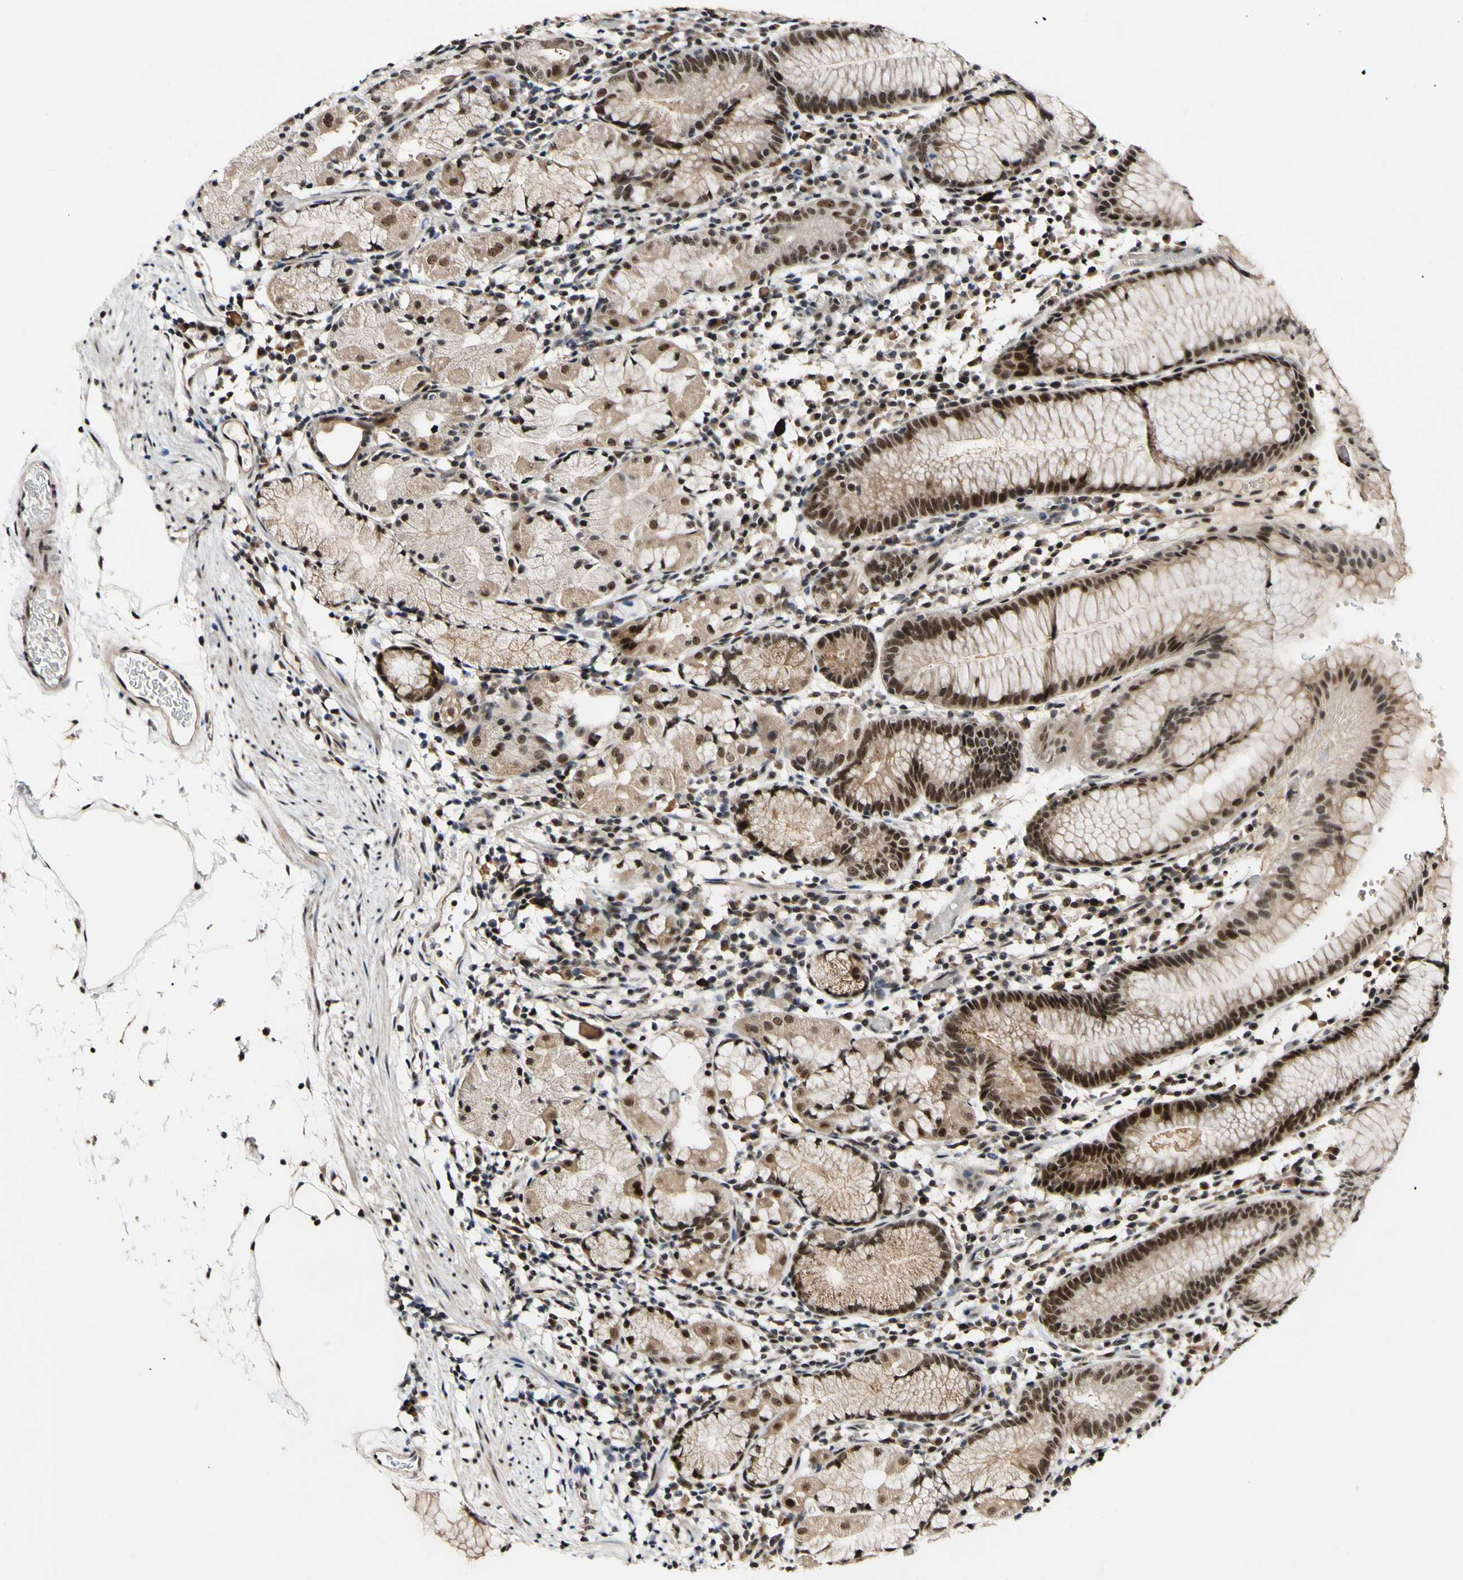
{"staining": {"intensity": "moderate", "quantity": ">75%", "location": "cytoplasmic/membranous,nuclear"}, "tissue": "stomach", "cell_type": "Glandular cells", "image_type": "normal", "snomed": [{"axis": "morphology", "description": "Normal tissue, NOS"}, {"axis": "topography", "description": "Stomach"}, {"axis": "topography", "description": "Stomach, lower"}], "caption": "Stomach stained with IHC exhibits moderate cytoplasmic/membranous,nuclear staining in approximately >75% of glandular cells. (DAB (3,3'-diaminobenzidine) = brown stain, brightfield microscopy at high magnification).", "gene": "POLR2F", "patient": {"sex": "female", "age": 75}}